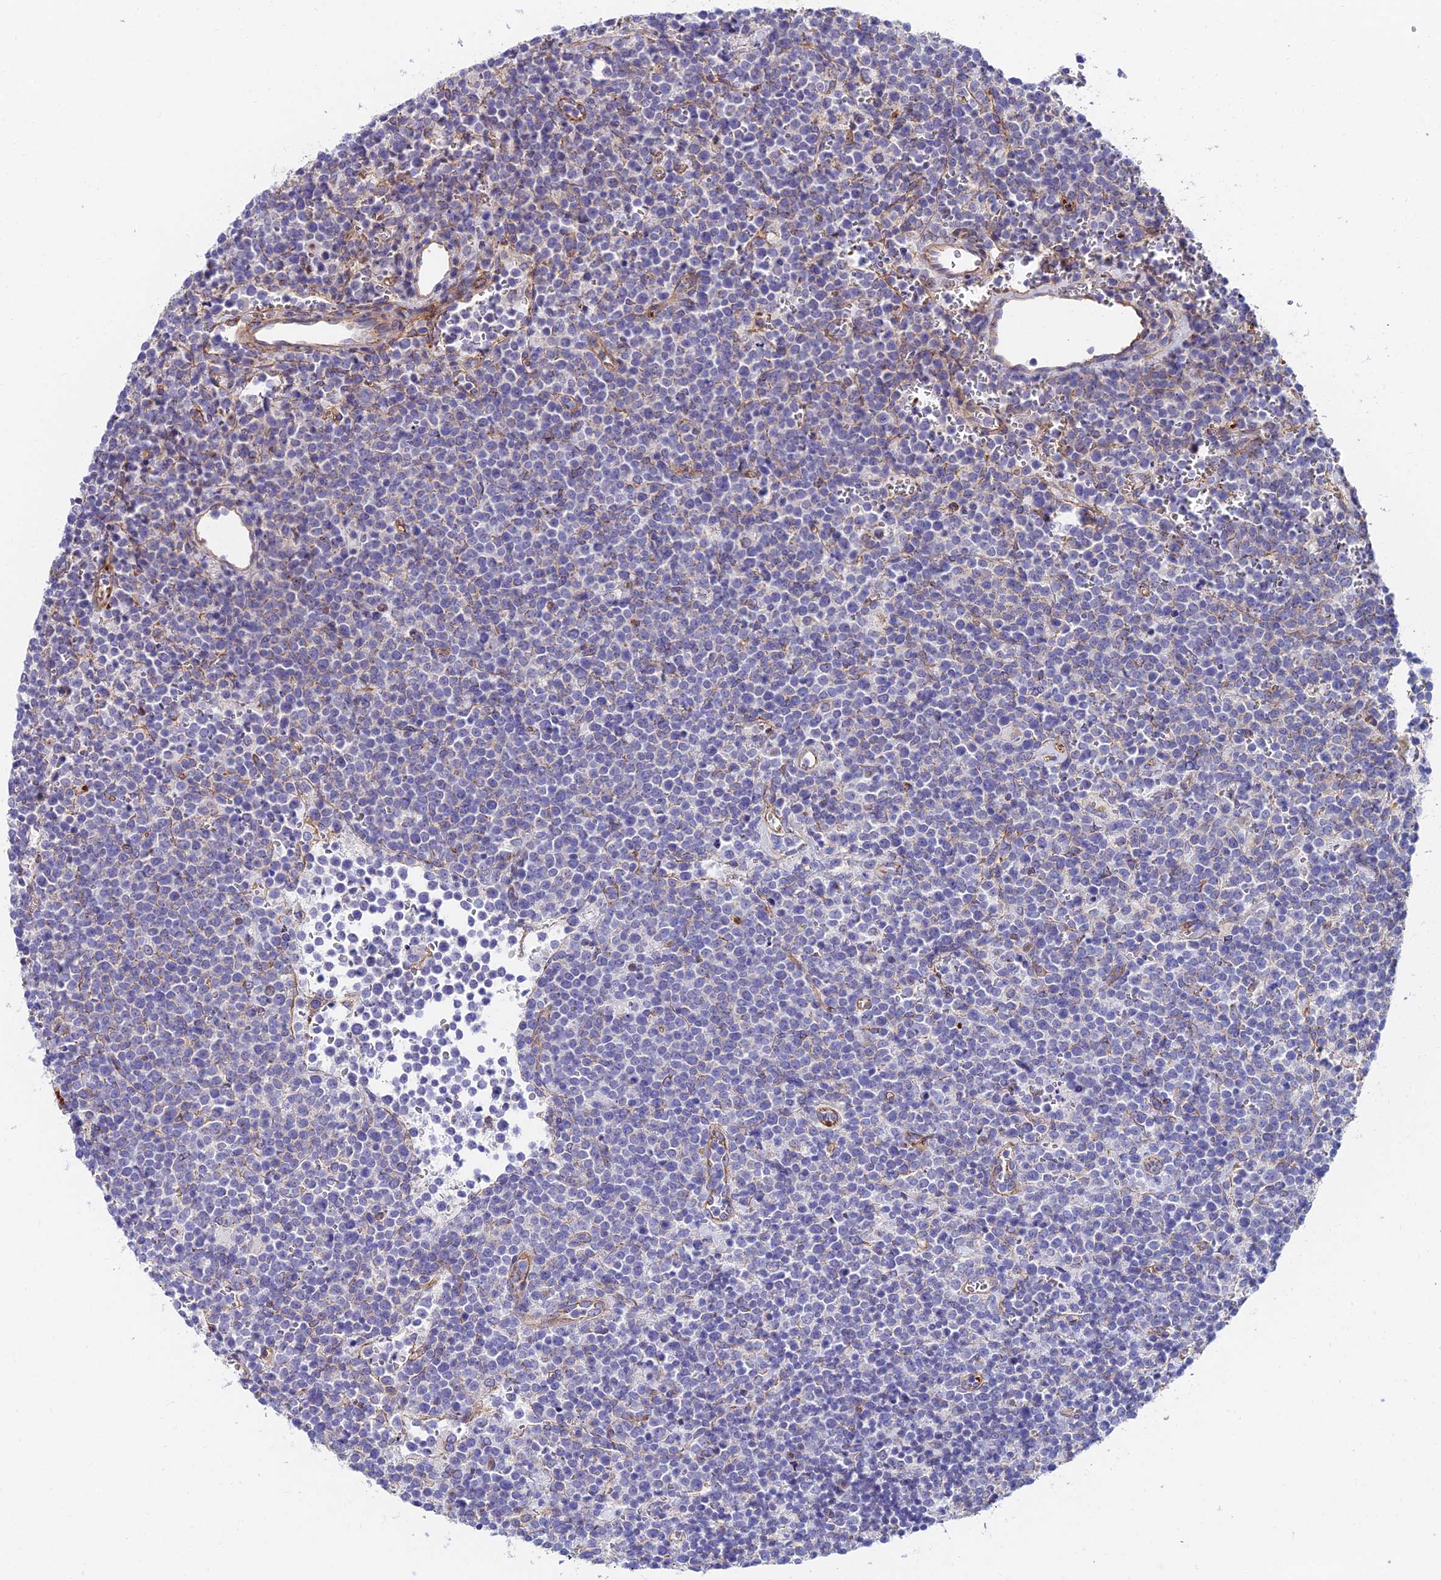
{"staining": {"intensity": "negative", "quantity": "none", "location": "none"}, "tissue": "lymphoma", "cell_type": "Tumor cells", "image_type": "cancer", "snomed": [{"axis": "morphology", "description": "Malignant lymphoma, non-Hodgkin's type, High grade"}, {"axis": "topography", "description": "Lymph node"}], "caption": "A histopathology image of lymphoma stained for a protein exhibits no brown staining in tumor cells.", "gene": "ADGRF3", "patient": {"sex": "male", "age": 61}}